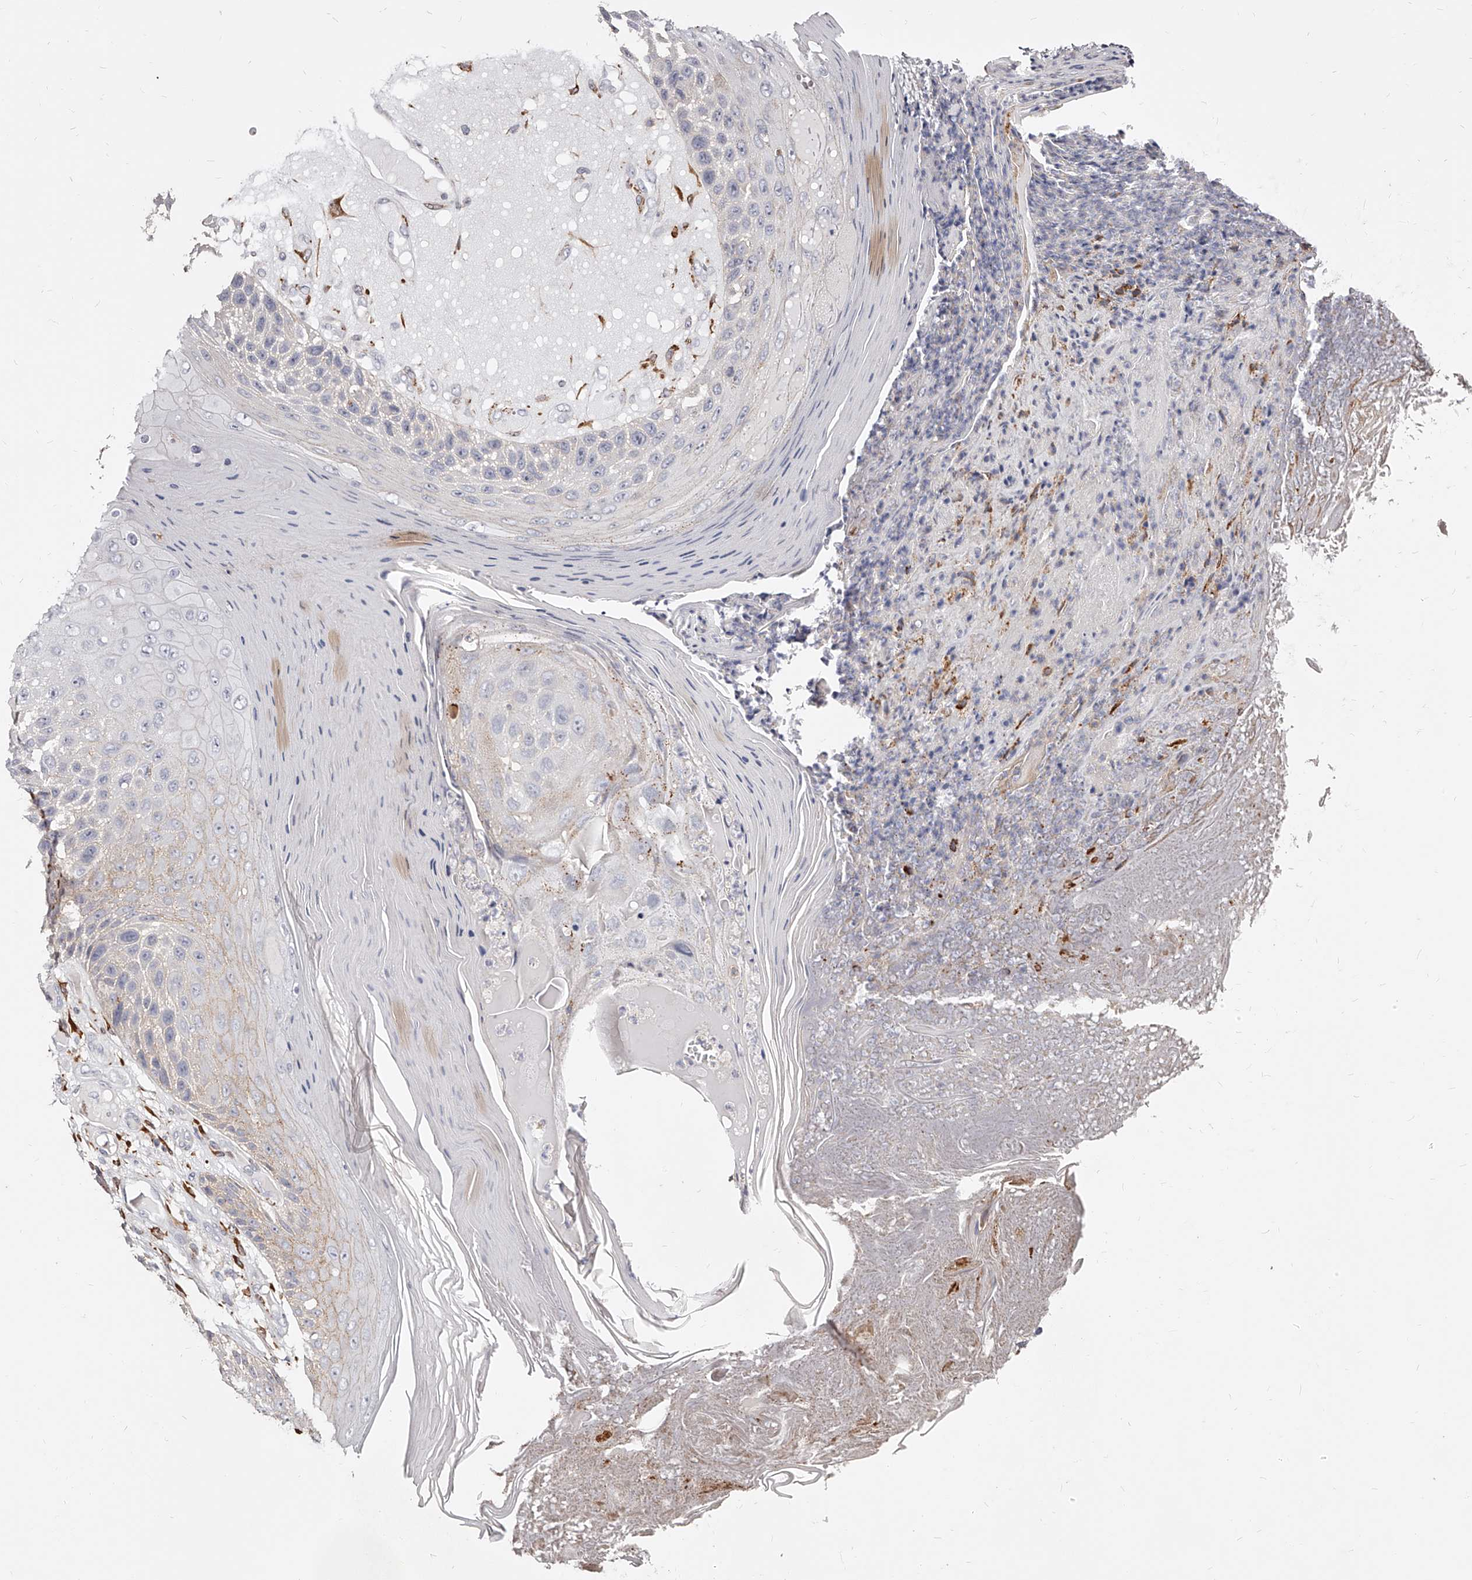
{"staining": {"intensity": "negative", "quantity": "none", "location": "none"}, "tissue": "skin cancer", "cell_type": "Tumor cells", "image_type": "cancer", "snomed": [{"axis": "morphology", "description": "Squamous cell carcinoma, NOS"}, {"axis": "topography", "description": "Skin"}], "caption": "This is an IHC image of squamous cell carcinoma (skin). There is no positivity in tumor cells.", "gene": "CD82", "patient": {"sex": "female", "age": 88}}